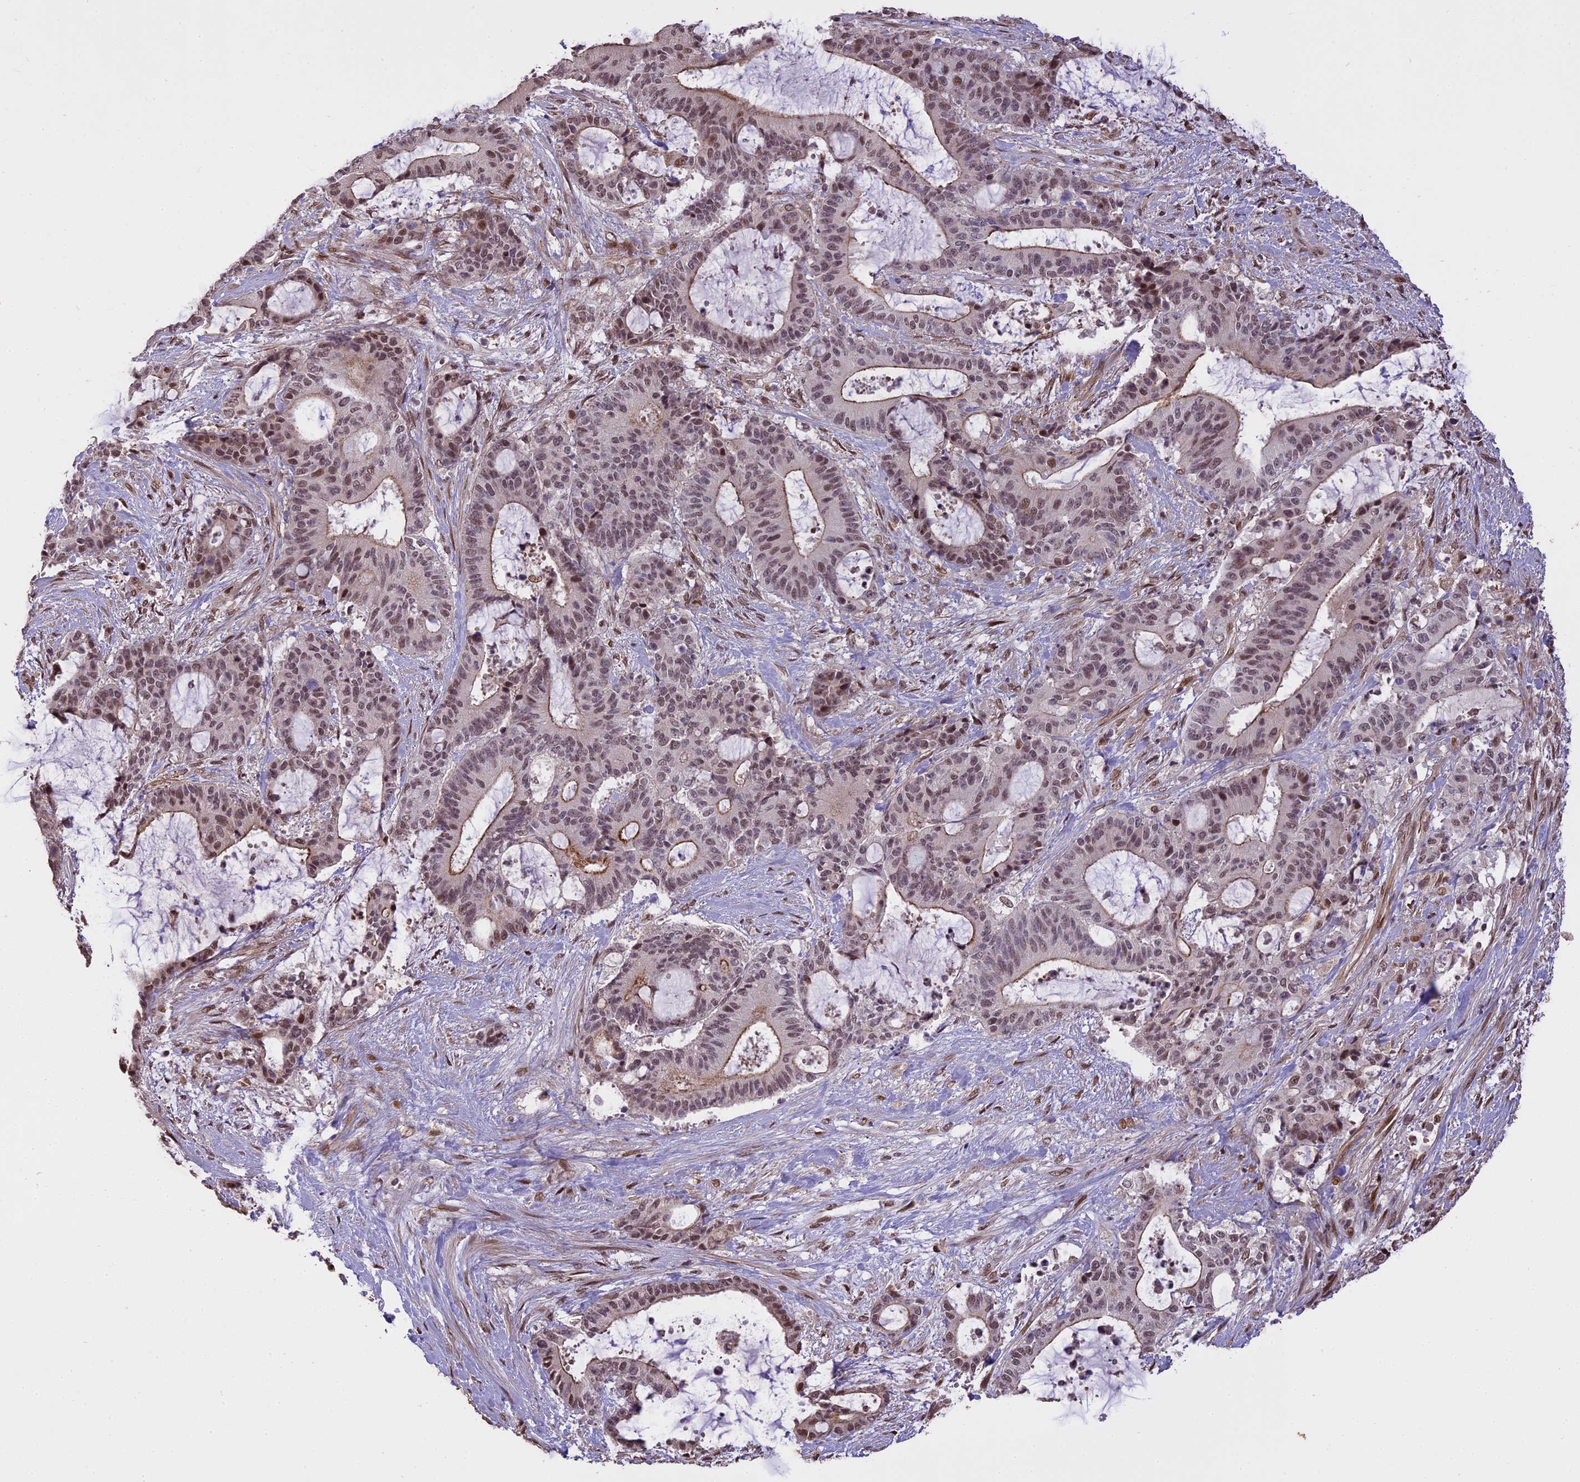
{"staining": {"intensity": "moderate", "quantity": "<25%", "location": "cytoplasmic/membranous,nuclear"}, "tissue": "liver cancer", "cell_type": "Tumor cells", "image_type": "cancer", "snomed": [{"axis": "morphology", "description": "Normal tissue, NOS"}, {"axis": "morphology", "description": "Cholangiocarcinoma"}, {"axis": "topography", "description": "Liver"}, {"axis": "topography", "description": "Peripheral nerve tissue"}], "caption": "Immunohistochemistry (DAB) staining of liver cholangiocarcinoma displays moderate cytoplasmic/membranous and nuclear protein expression in about <25% of tumor cells.", "gene": "PRELID2", "patient": {"sex": "female", "age": 73}}